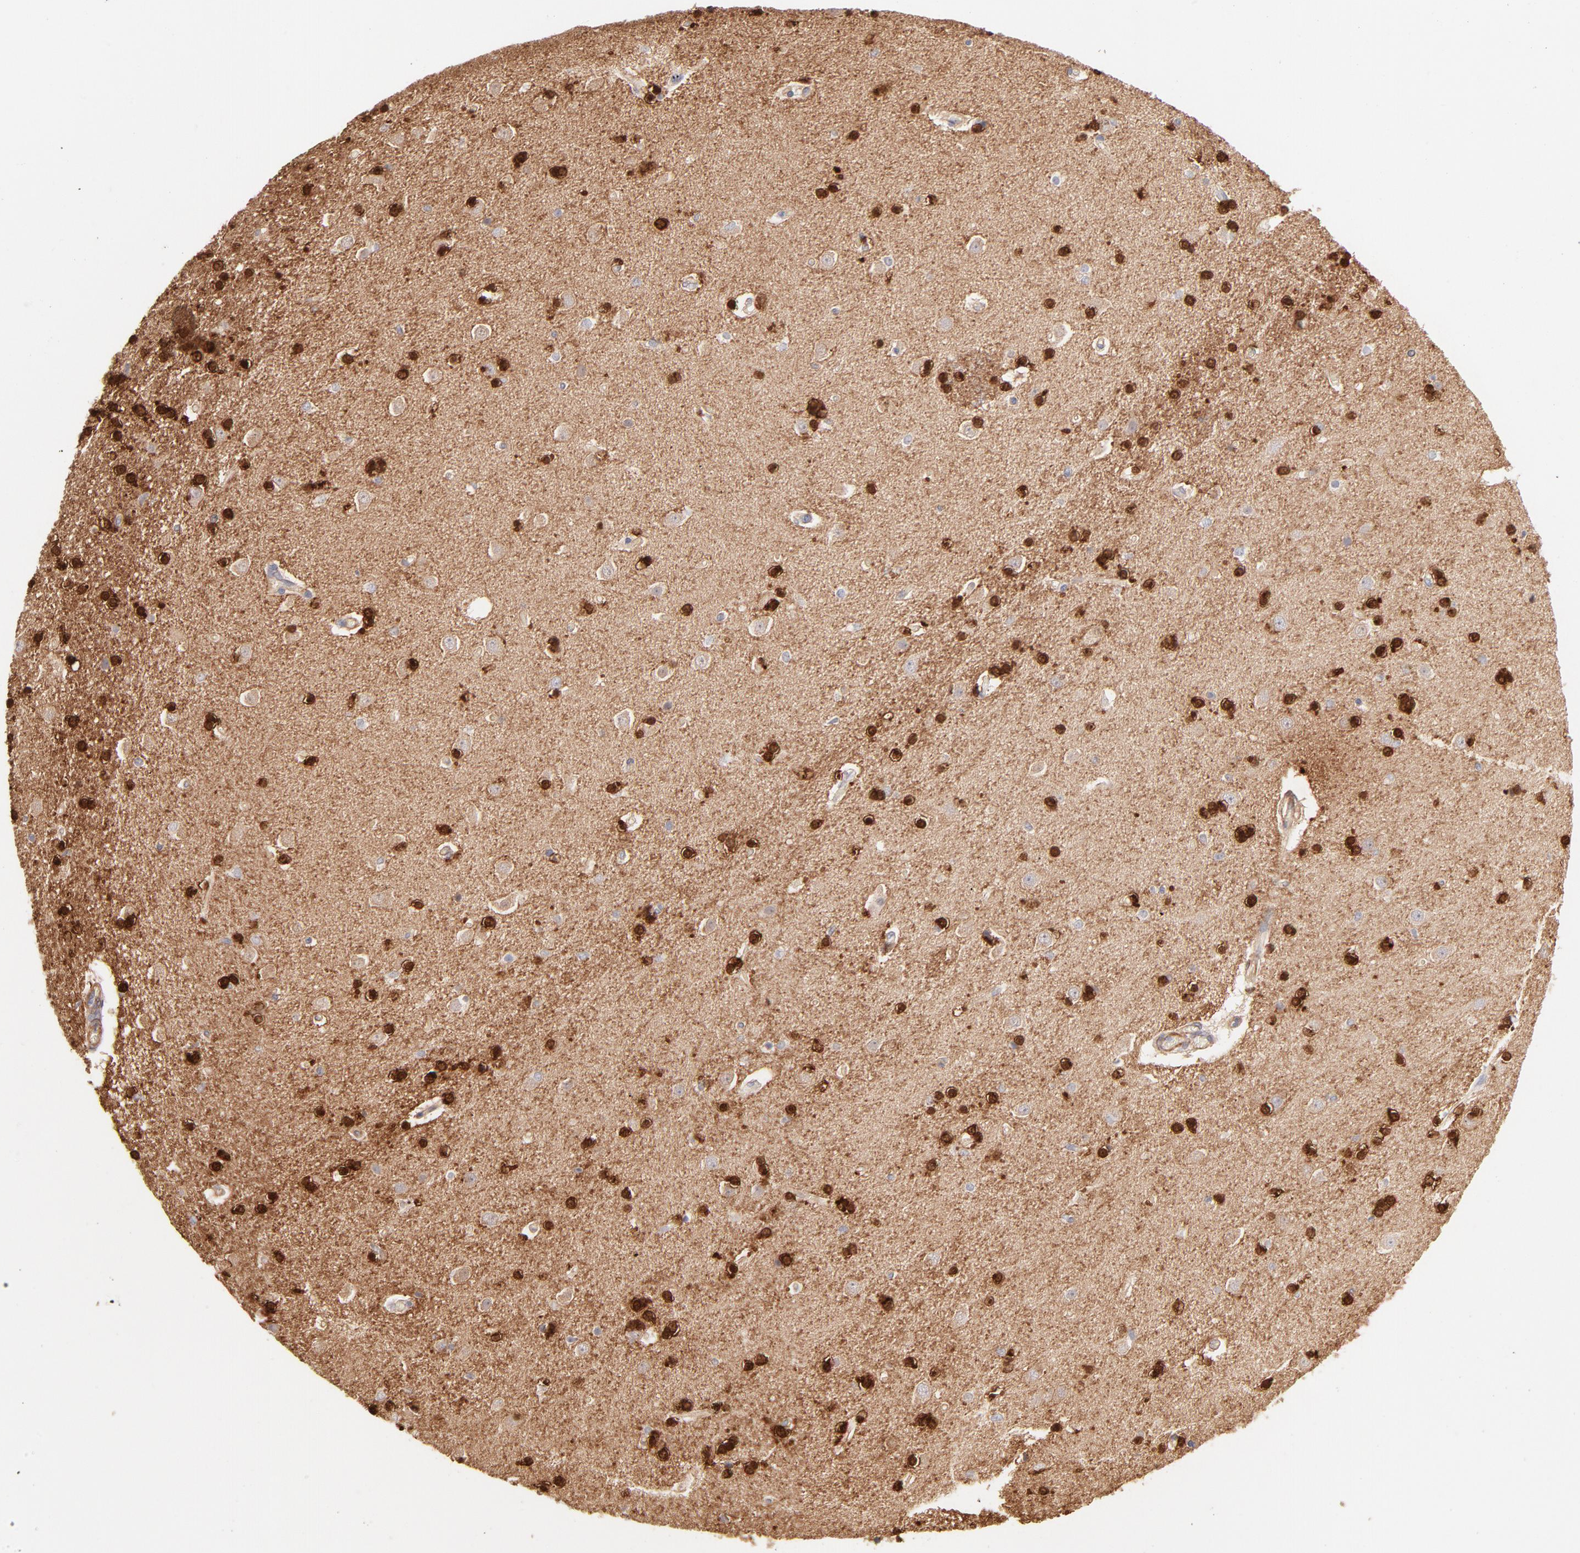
{"staining": {"intensity": "strong", "quantity": "25%-75%", "location": "cytoplasmic/membranous,nuclear"}, "tissue": "caudate", "cell_type": "Glial cells", "image_type": "normal", "snomed": [{"axis": "morphology", "description": "Normal tissue, NOS"}, {"axis": "topography", "description": "Lateral ventricle wall"}], "caption": "Immunohistochemistry image of unremarkable caudate: human caudate stained using IHC shows high levels of strong protein expression localized specifically in the cytoplasmic/membranous,nuclear of glial cells, appearing as a cytoplasmic/membranous,nuclear brown color.", "gene": "LDLRAP1", "patient": {"sex": "female", "age": 54}}